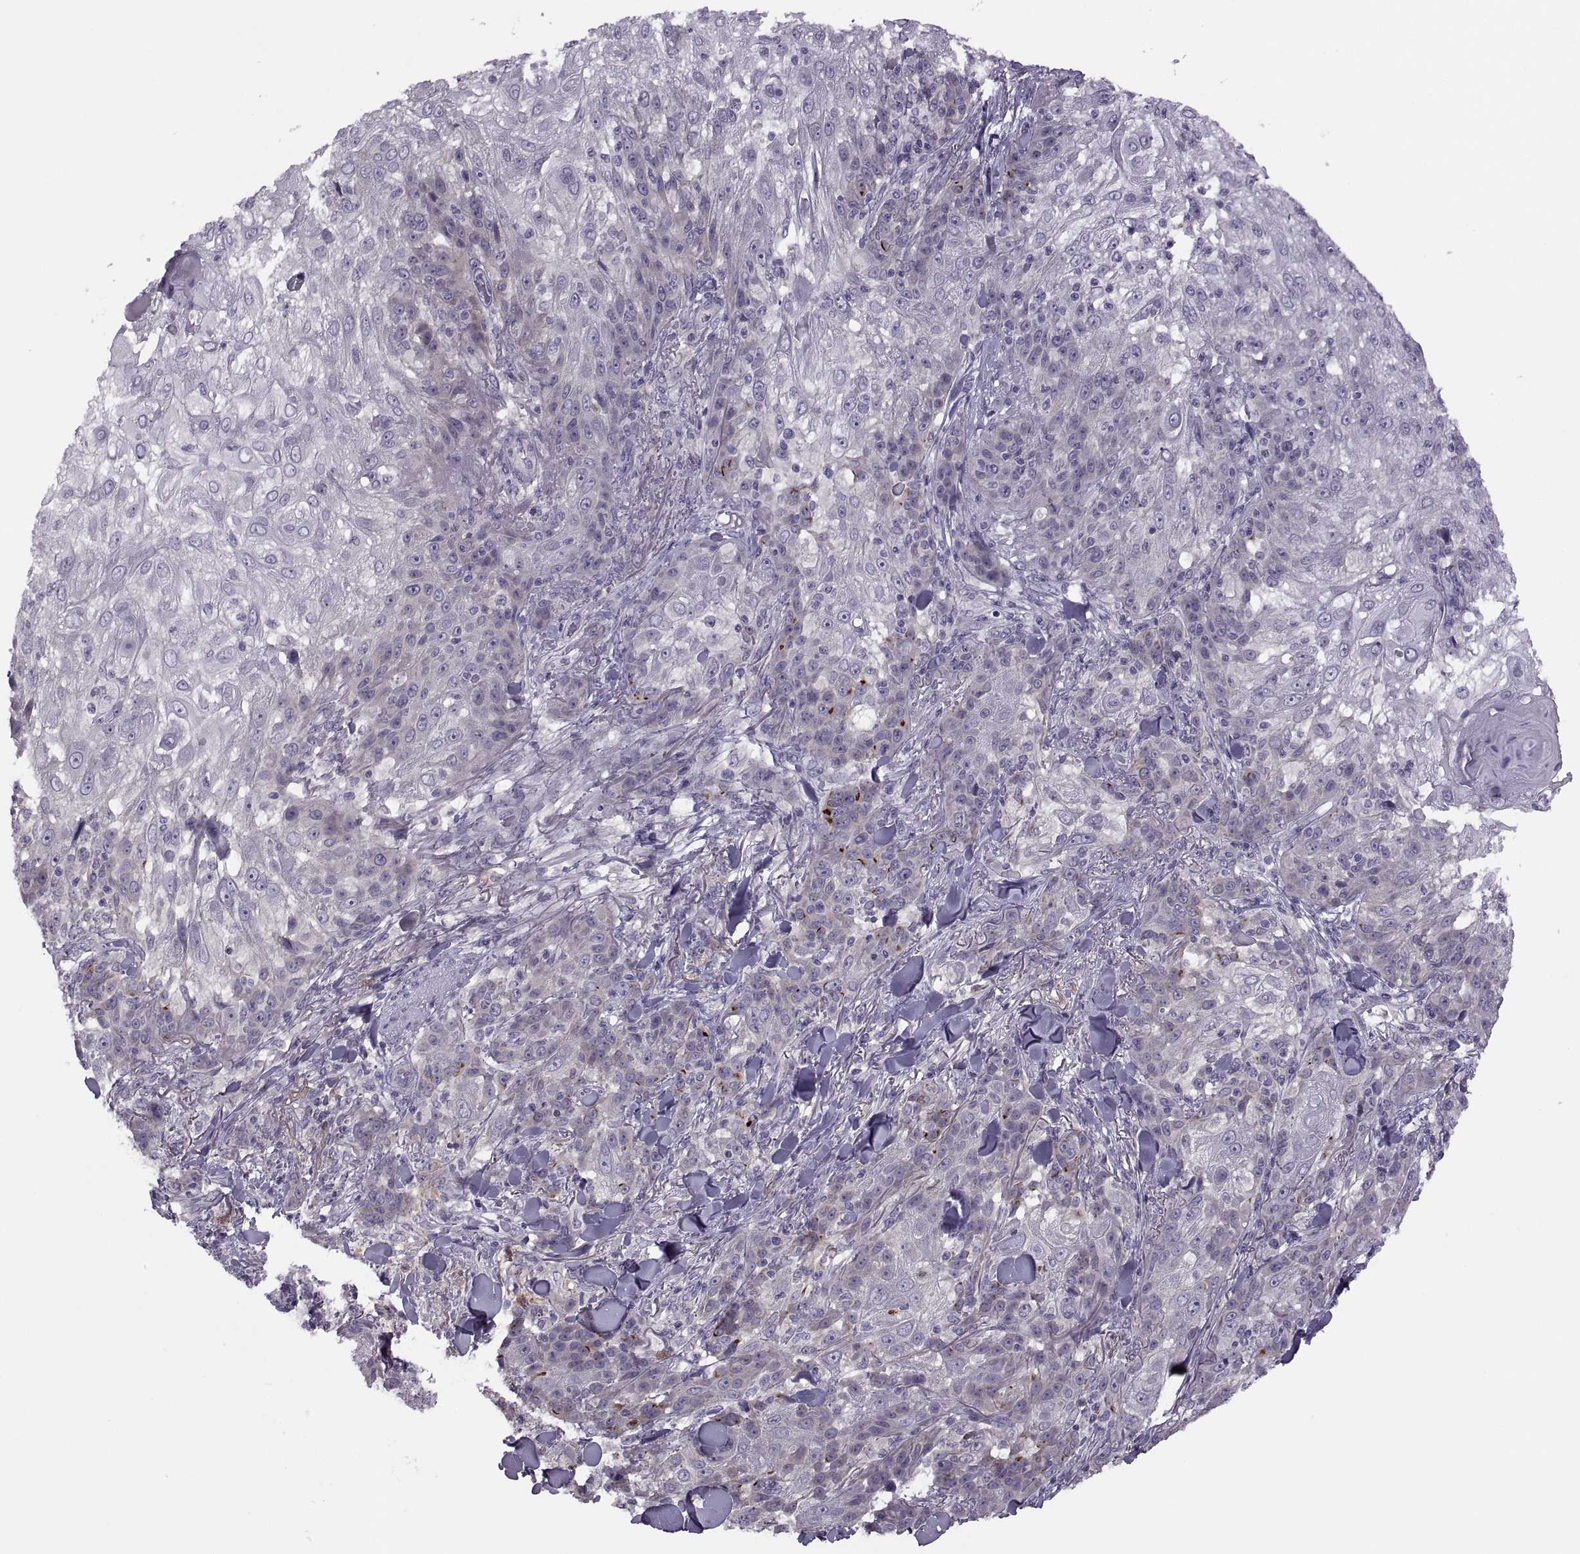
{"staining": {"intensity": "negative", "quantity": "none", "location": "none"}, "tissue": "skin cancer", "cell_type": "Tumor cells", "image_type": "cancer", "snomed": [{"axis": "morphology", "description": "Normal tissue, NOS"}, {"axis": "morphology", "description": "Squamous cell carcinoma, NOS"}, {"axis": "topography", "description": "Skin"}], "caption": "Tumor cells are negative for brown protein staining in skin cancer.", "gene": "H2AP", "patient": {"sex": "female", "age": 83}}